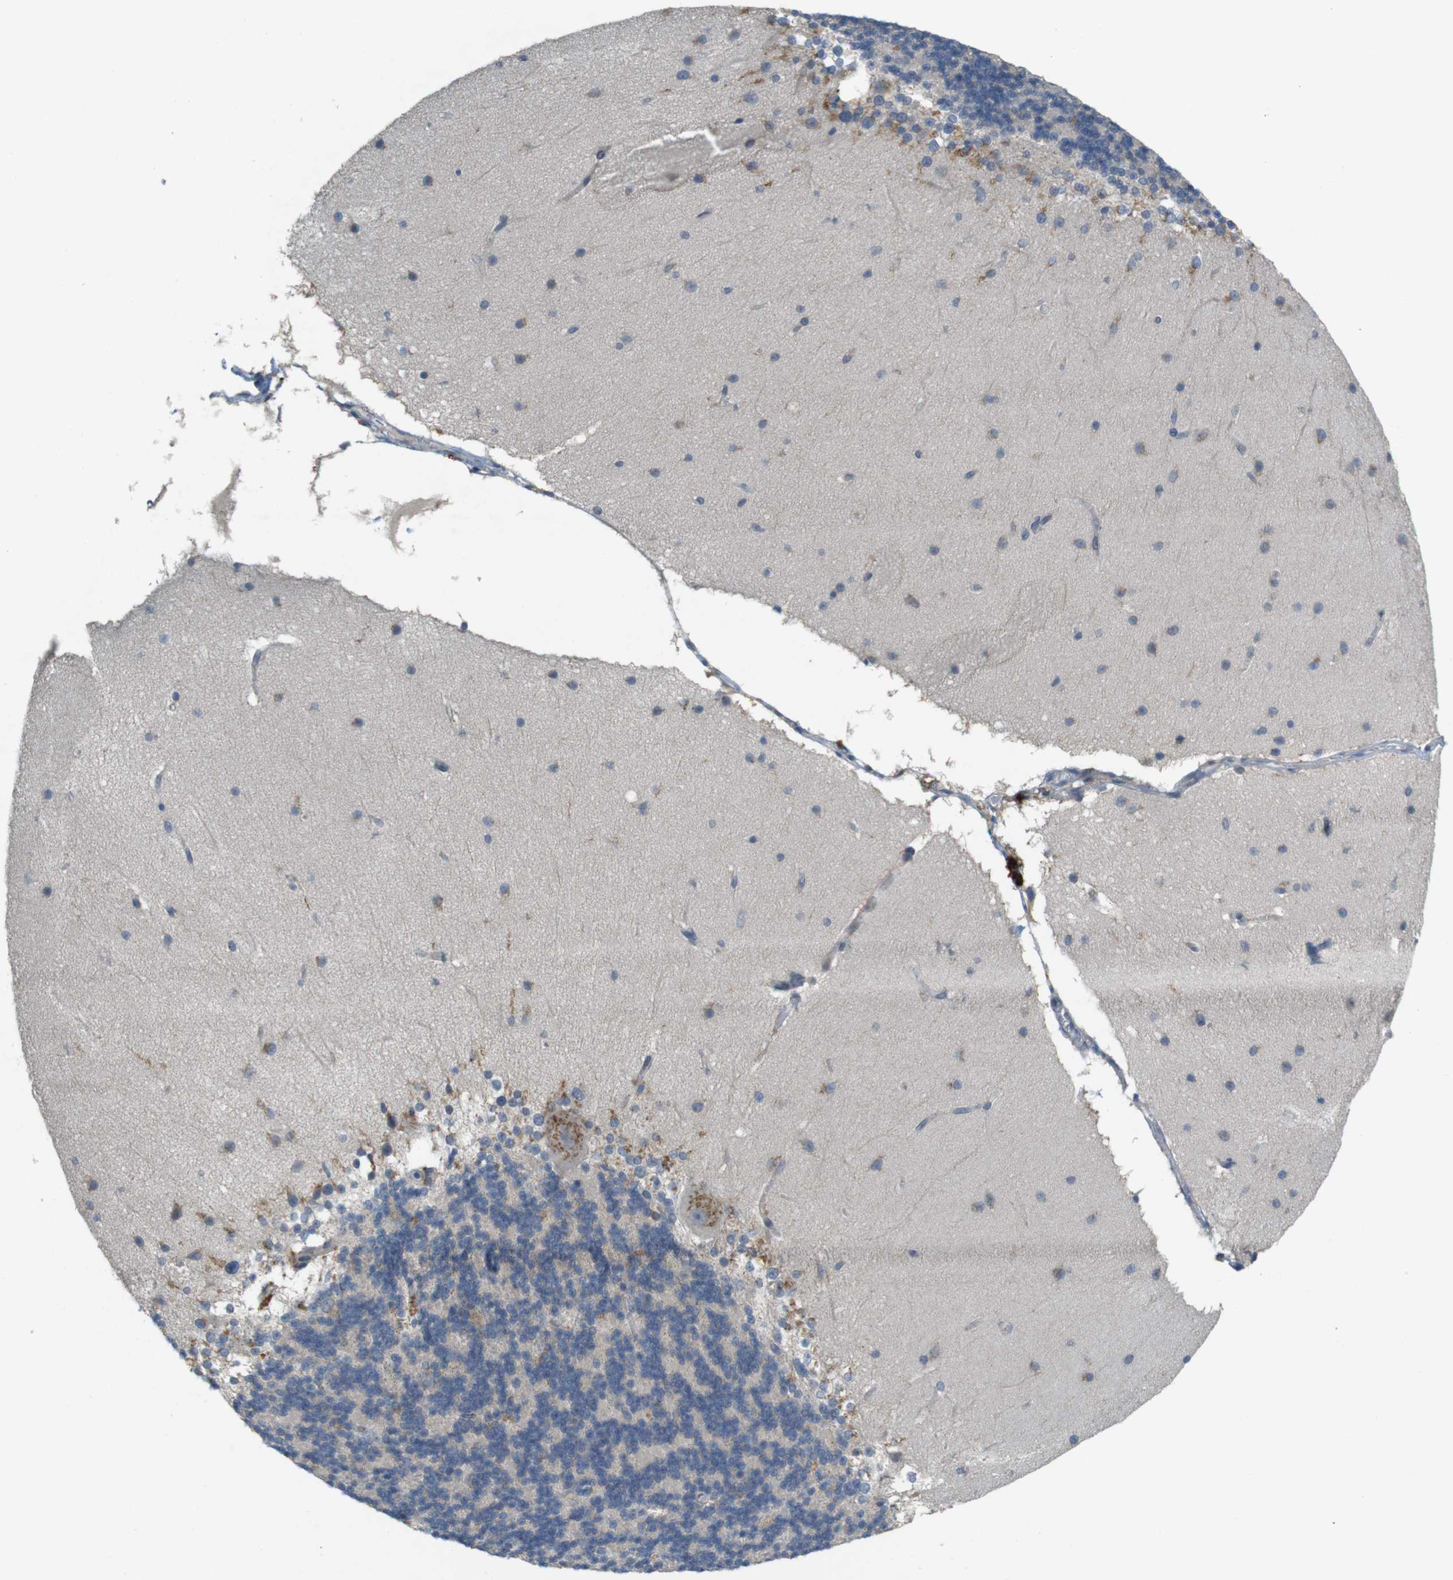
{"staining": {"intensity": "moderate", "quantity": "<25%", "location": "cytoplasmic/membranous"}, "tissue": "cerebellum", "cell_type": "Cells in granular layer", "image_type": "normal", "snomed": [{"axis": "morphology", "description": "Normal tissue, NOS"}, {"axis": "topography", "description": "Cerebellum"}], "caption": "Immunohistochemistry (DAB (3,3'-diaminobenzidine)) staining of benign cerebellum reveals moderate cytoplasmic/membranous protein positivity in approximately <25% of cells in granular layer.", "gene": "YIPF3", "patient": {"sex": "female", "age": 19}}